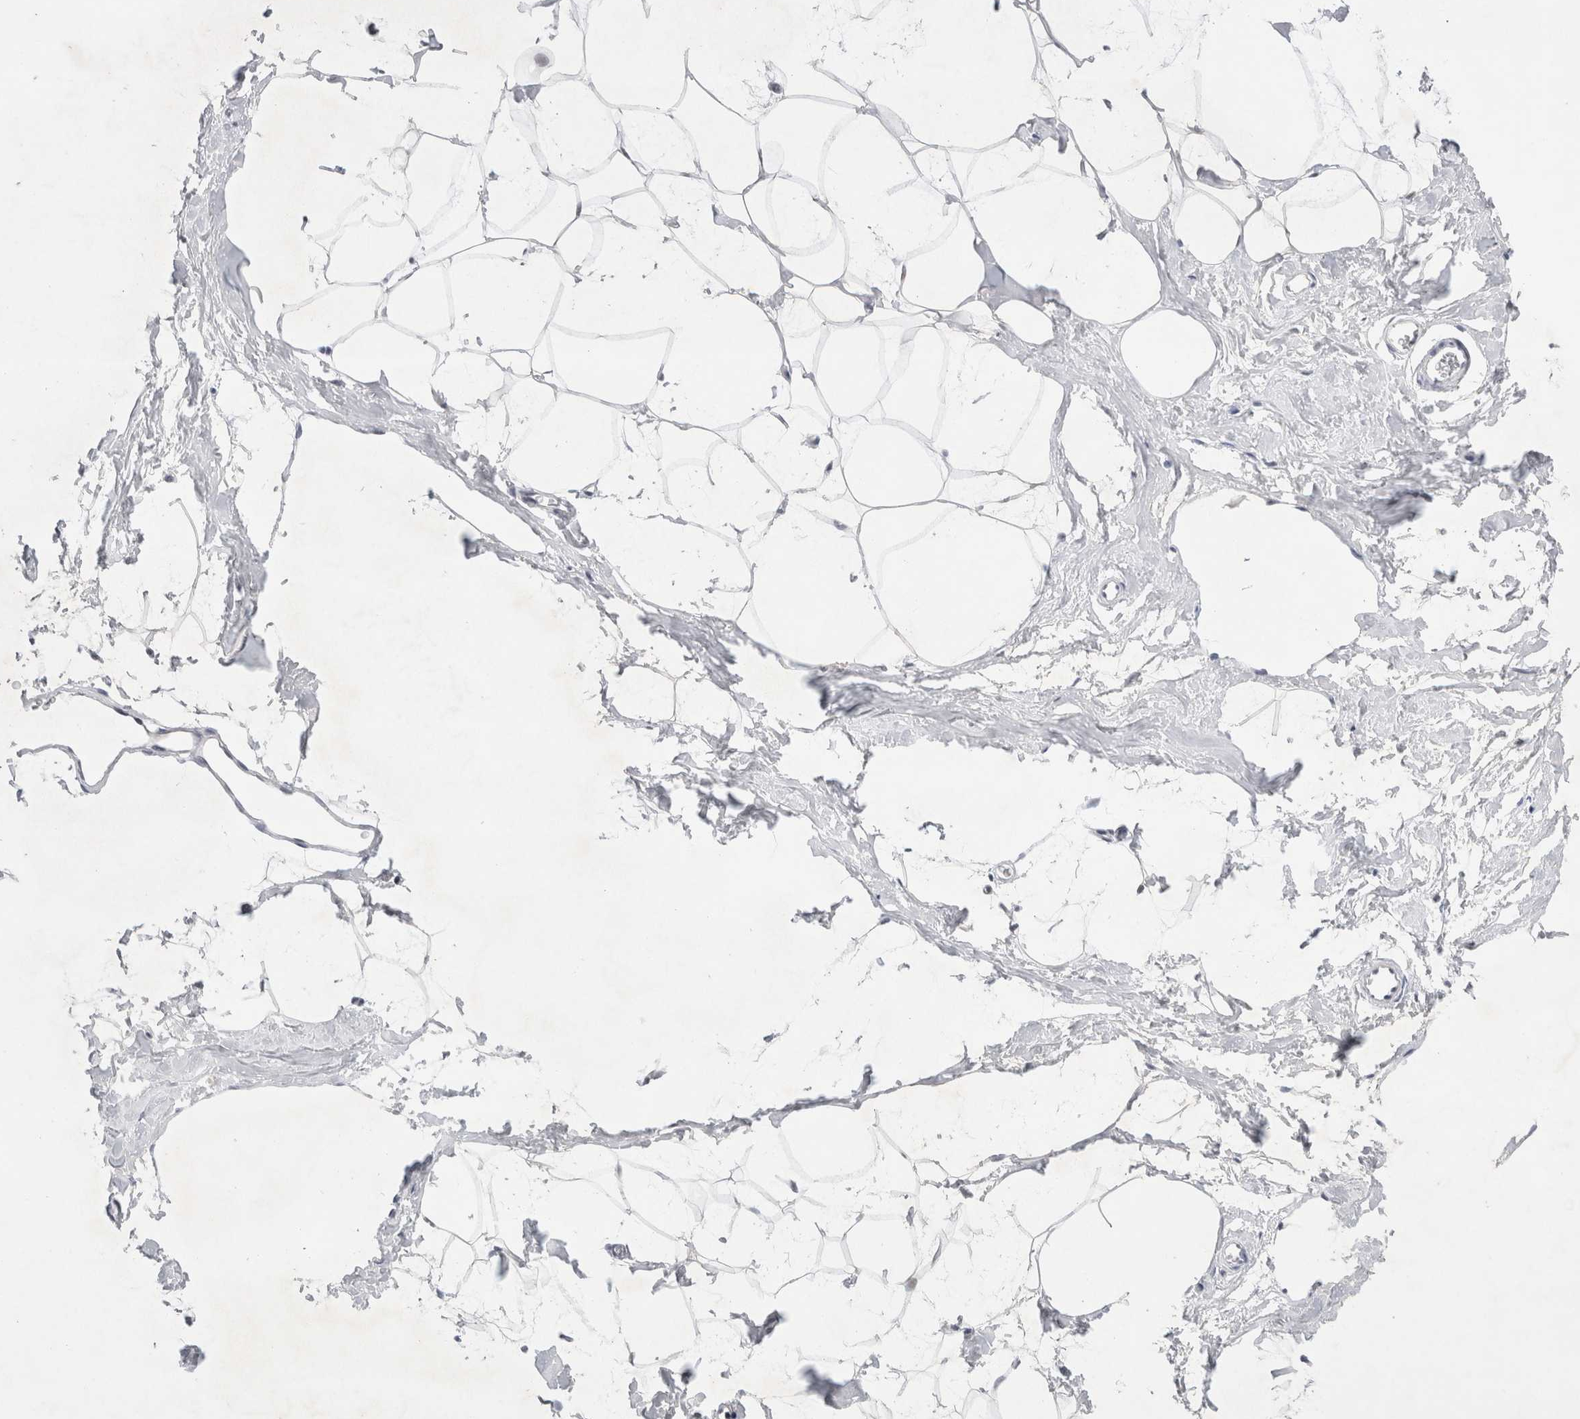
{"staining": {"intensity": "negative", "quantity": "none", "location": "none"}, "tissue": "adipose tissue", "cell_type": "Adipocytes", "image_type": "normal", "snomed": [{"axis": "morphology", "description": "Normal tissue, NOS"}, {"axis": "morphology", "description": "Fibrosis, NOS"}, {"axis": "topography", "description": "Breast"}, {"axis": "topography", "description": "Adipose tissue"}], "caption": "Adipose tissue was stained to show a protein in brown. There is no significant positivity in adipocytes. (DAB immunohistochemistry visualized using brightfield microscopy, high magnification).", "gene": "WIPF2", "patient": {"sex": "female", "age": 39}}